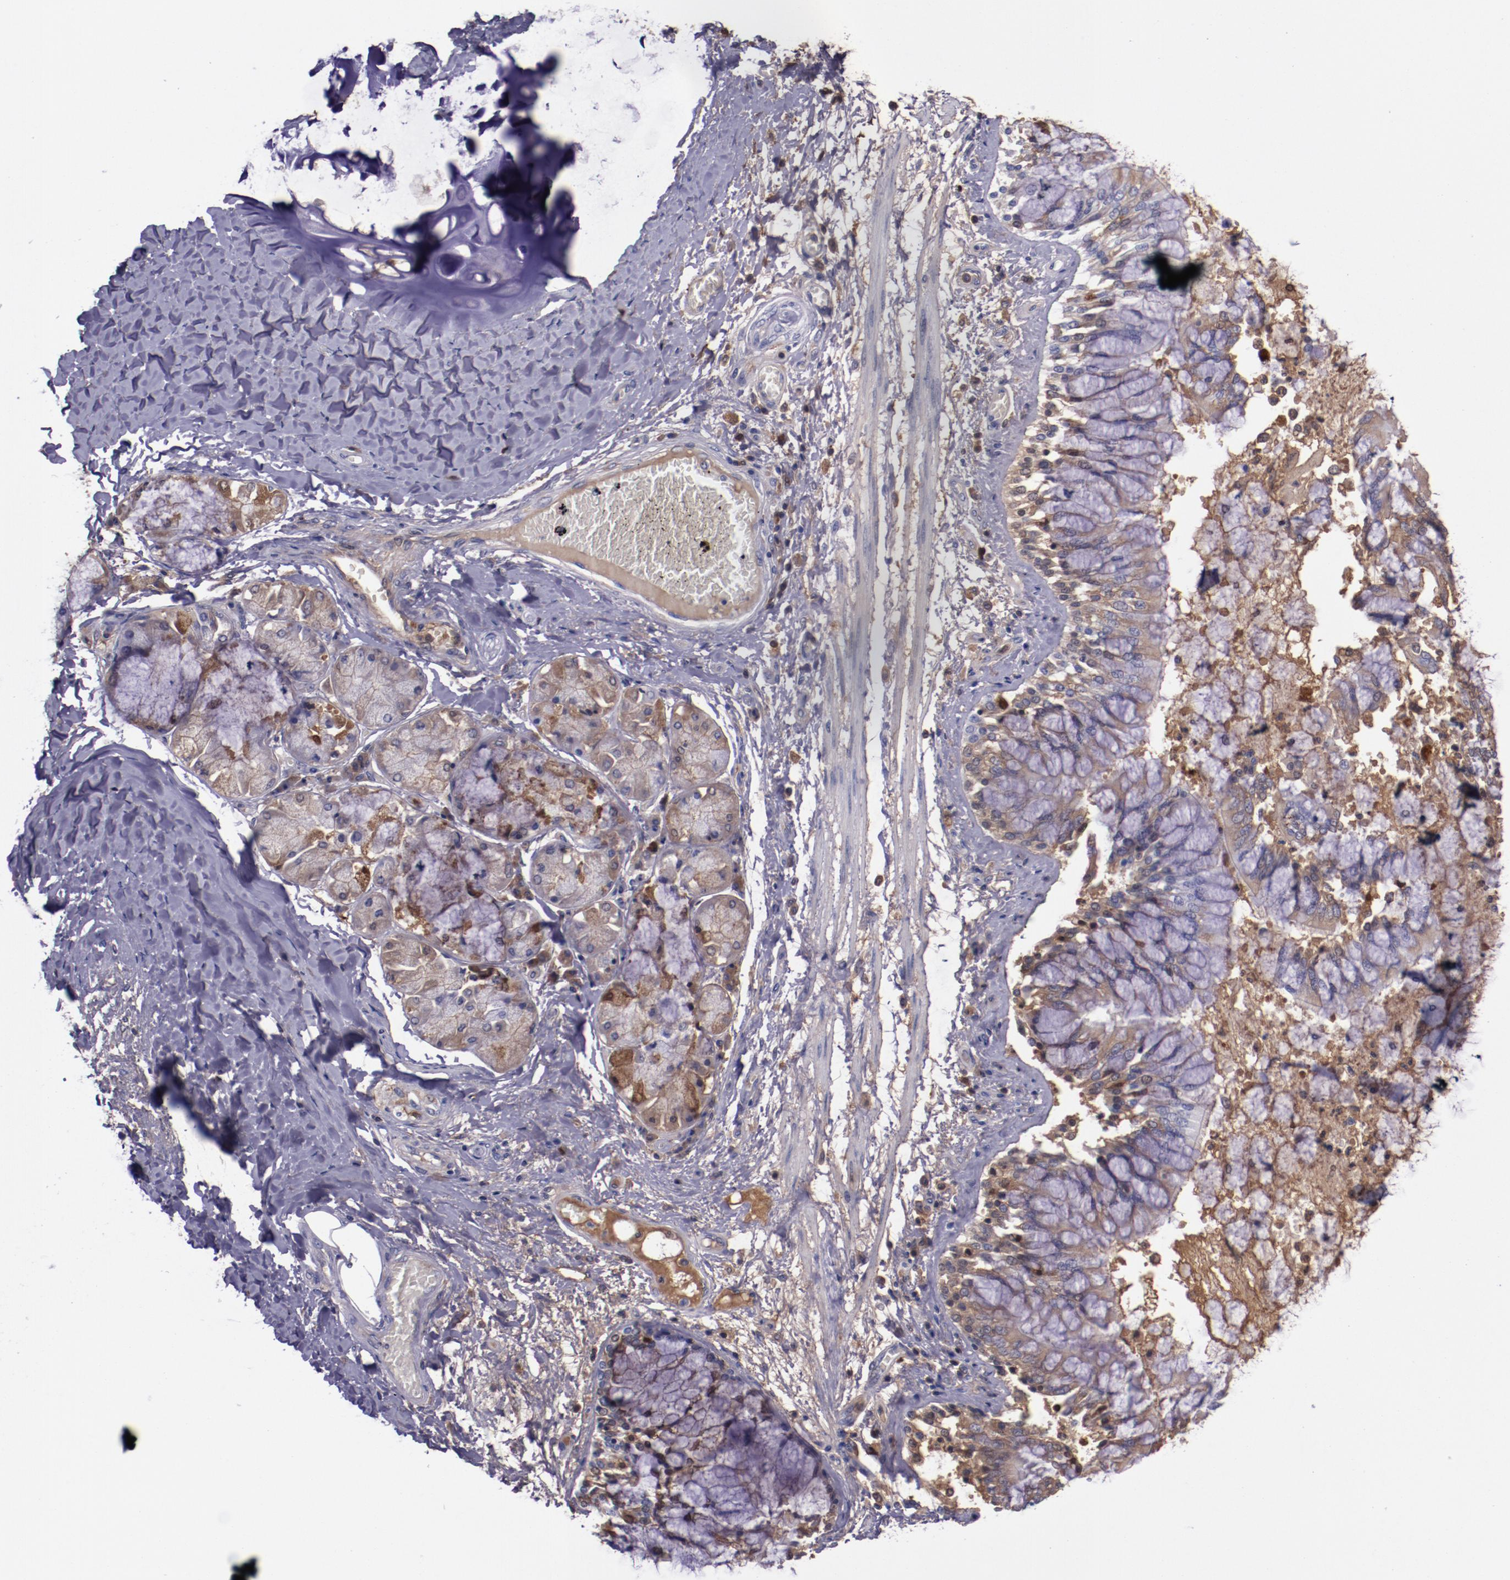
{"staining": {"intensity": "moderate", "quantity": "<25%", "location": "cytoplasmic/membranous"}, "tissue": "bronchus", "cell_type": "Respiratory epithelial cells", "image_type": "normal", "snomed": [{"axis": "morphology", "description": "Normal tissue, NOS"}, {"axis": "topography", "description": "Cartilage tissue"}, {"axis": "topography", "description": "Bronchus"}, {"axis": "topography", "description": "Lung"}], "caption": "This histopathology image reveals immunohistochemistry staining of benign human bronchus, with low moderate cytoplasmic/membranous positivity in approximately <25% of respiratory epithelial cells.", "gene": "APOH", "patient": {"sex": "female", "age": 49}}